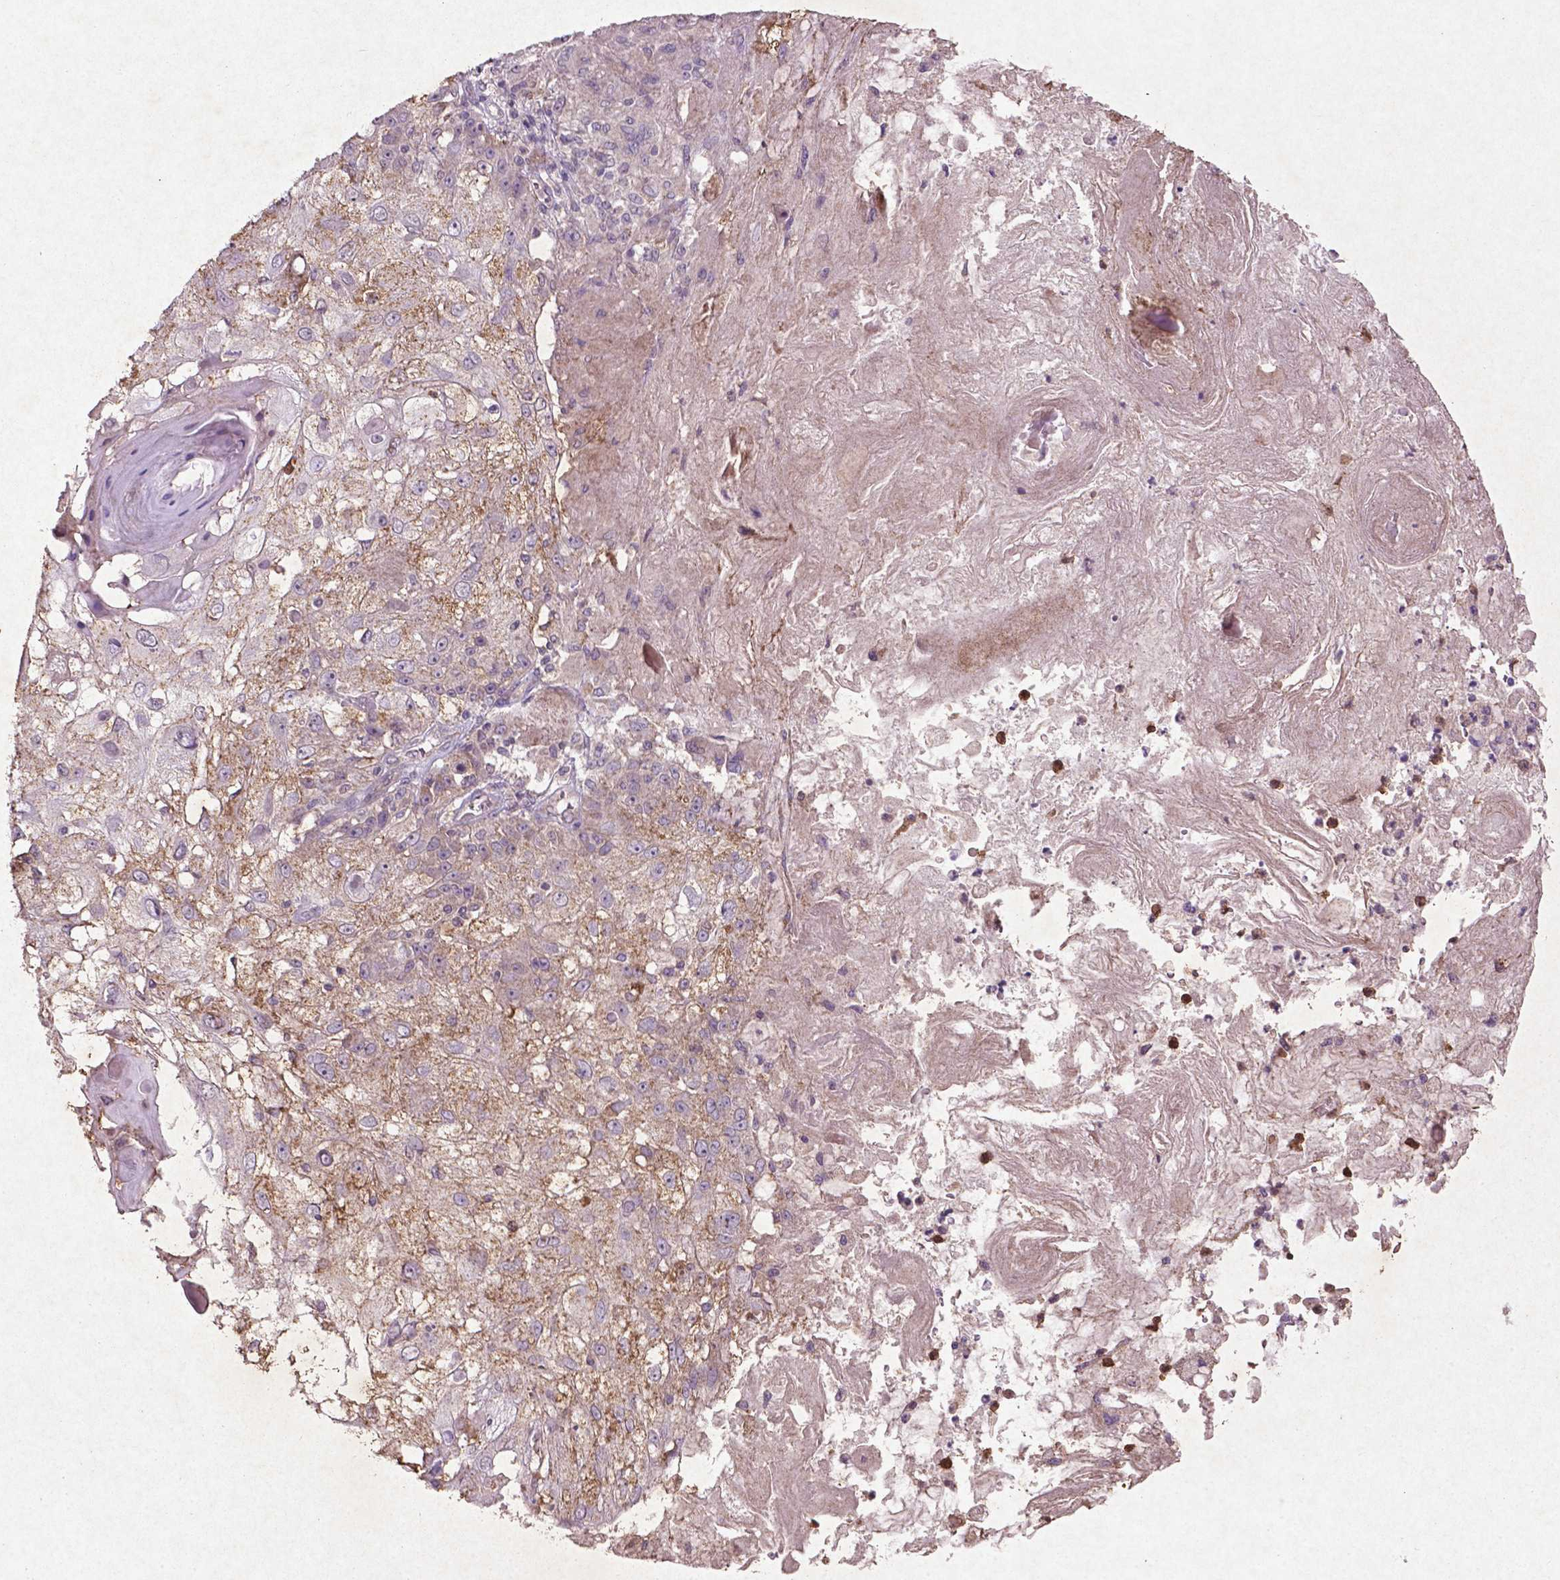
{"staining": {"intensity": "weak", "quantity": "<25%", "location": "cytoplasmic/membranous"}, "tissue": "skin cancer", "cell_type": "Tumor cells", "image_type": "cancer", "snomed": [{"axis": "morphology", "description": "Normal tissue, NOS"}, {"axis": "morphology", "description": "Squamous cell carcinoma, NOS"}, {"axis": "topography", "description": "Skin"}], "caption": "Tumor cells show no significant protein positivity in skin cancer.", "gene": "MTOR", "patient": {"sex": "female", "age": 83}}